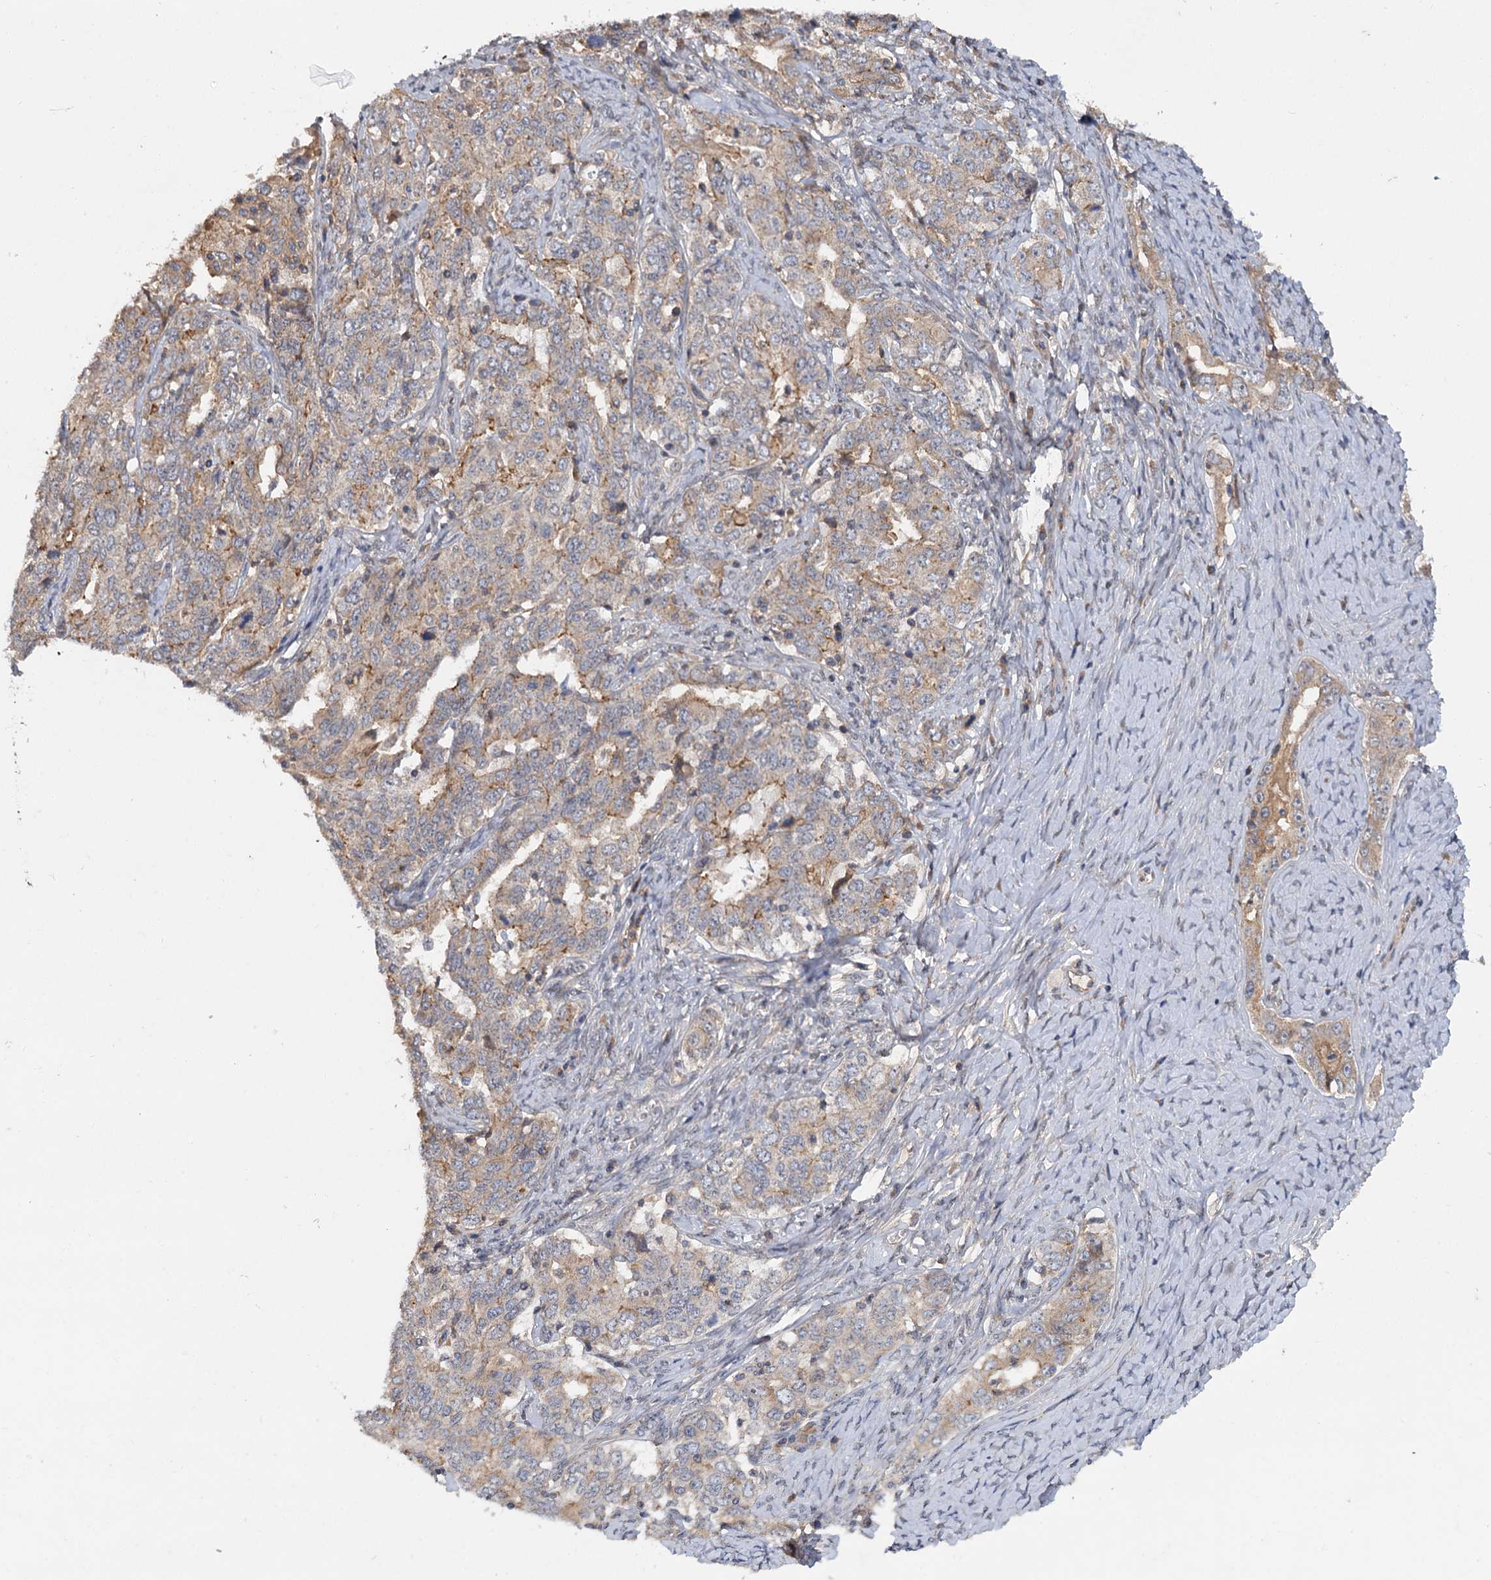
{"staining": {"intensity": "weak", "quantity": ">75%", "location": "cytoplasmic/membranous"}, "tissue": "ovarian cancer", "cell_type": "Tumor cells", "image_type": "cancer", "snomed": [{"axis": "morphology", "description": "Carcinoma, endometroid"}, {"axis": "topography", "description": "Ovary"}], "caption": "Endometroid carcinoma (ovarian) stained with immunohistochemistry demonstrates weak cytoplasmic/membranous expression in approximately >75% of tumor cells.", "gene": "ZNF324", "patient": {"sex": "female", "age": 62}}